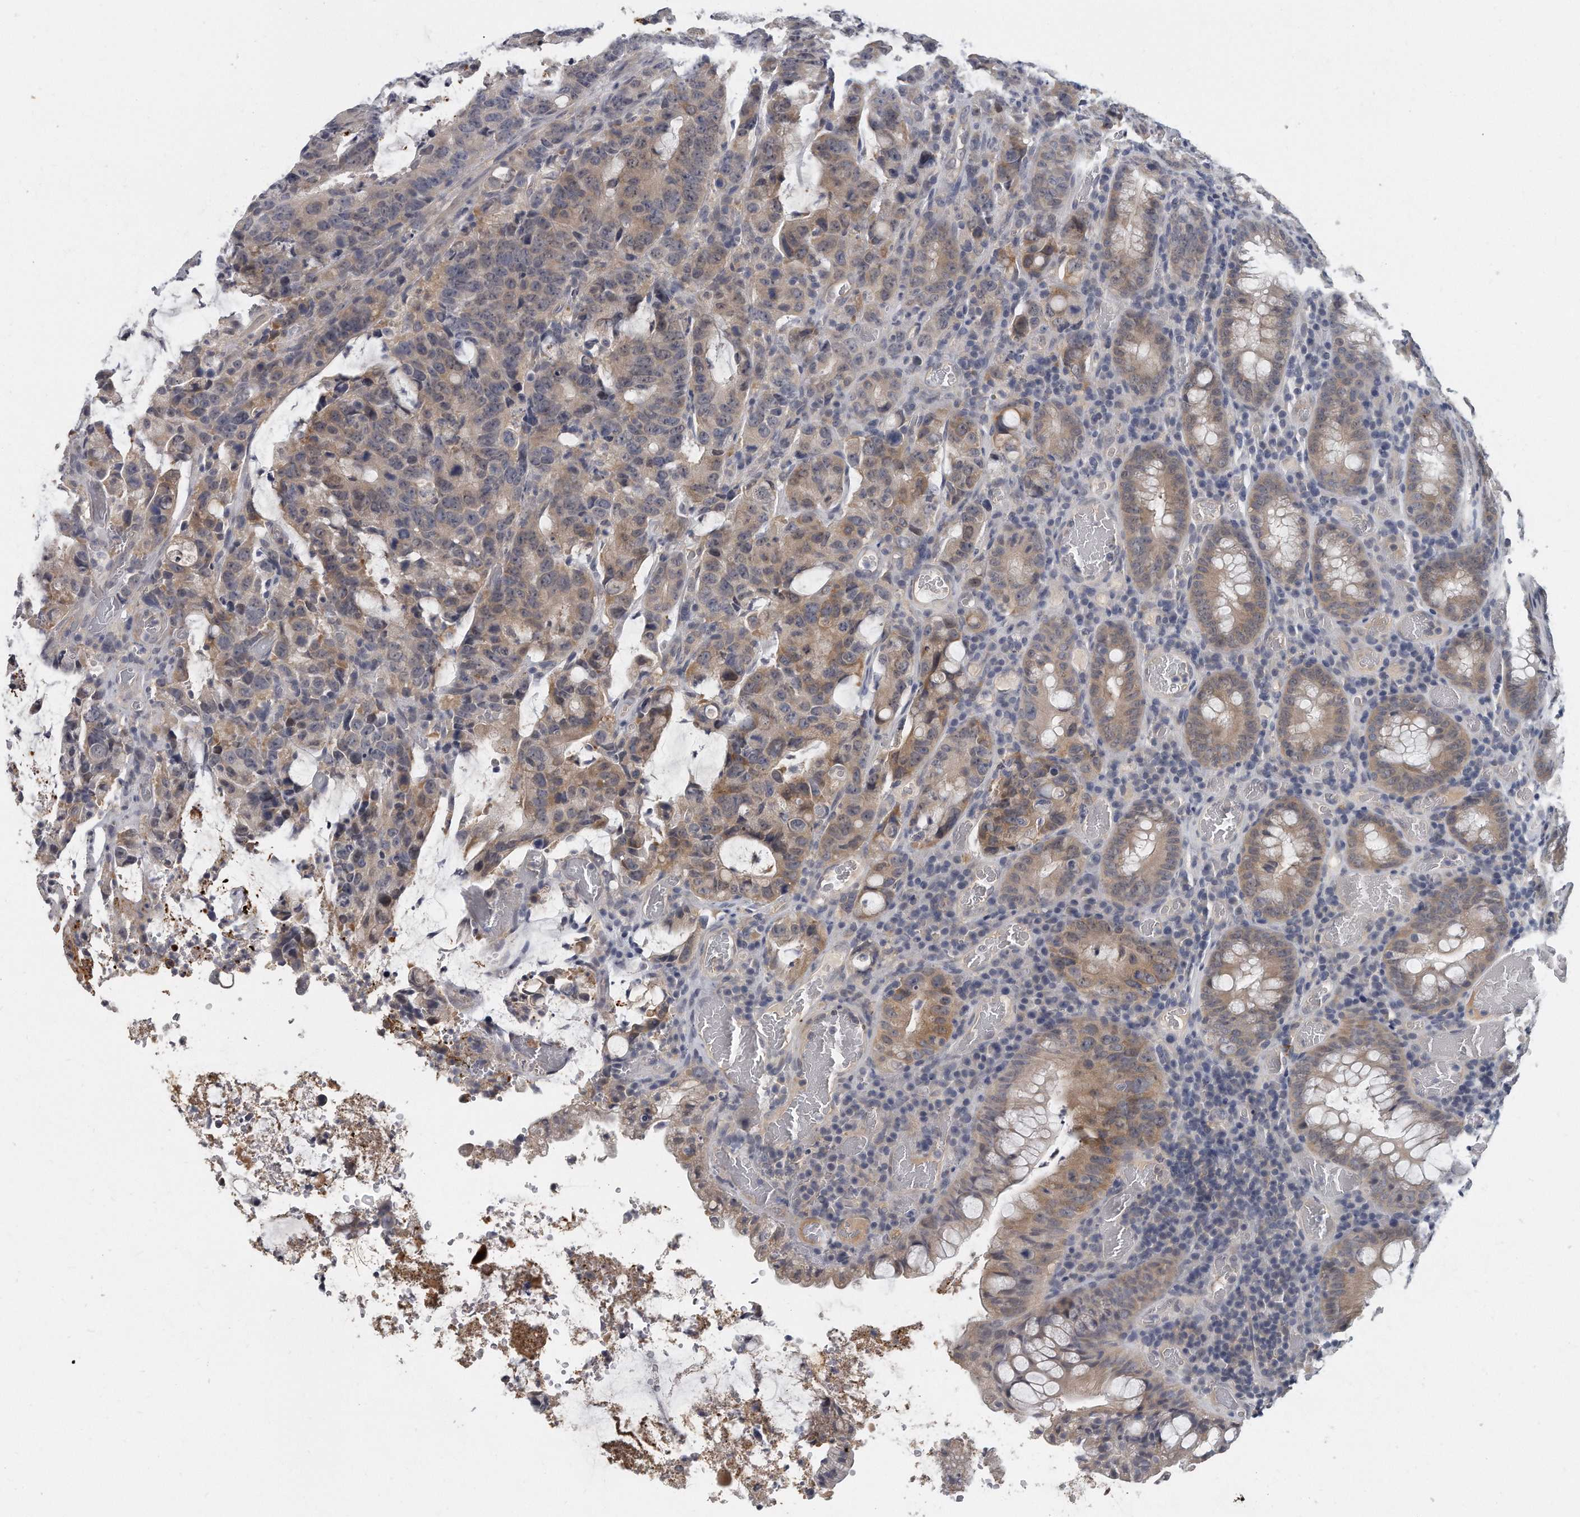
{"staining": {"intensity": "moderate", "quantity": "25%-75%", "location": "cytoplasmic/membranous"}, "tissue": "colorectal cancer", "cell_type": "Tumor cells", "image_type": "cancer", "snomed": [{"axis": "morphology", "description": "Adenocarcinoma, NOS"}, {"axis": "topography", "description": "Colon"}], "caption": "Adenocarcinoma (colorectal) stained with DAB immunohistochemistry shows medium levels of moderate cytoplasmic/membranous positivity in about 25%-75% of tumor cells. The staining is performed using DAB (3,3'-diaminobenzidine) brown chromogen to label protein expression. The nuclei are counter-stained blue using hematoxylin.", "gene": "KLHL7", "patient": {"sex": "female", "age": 86}}